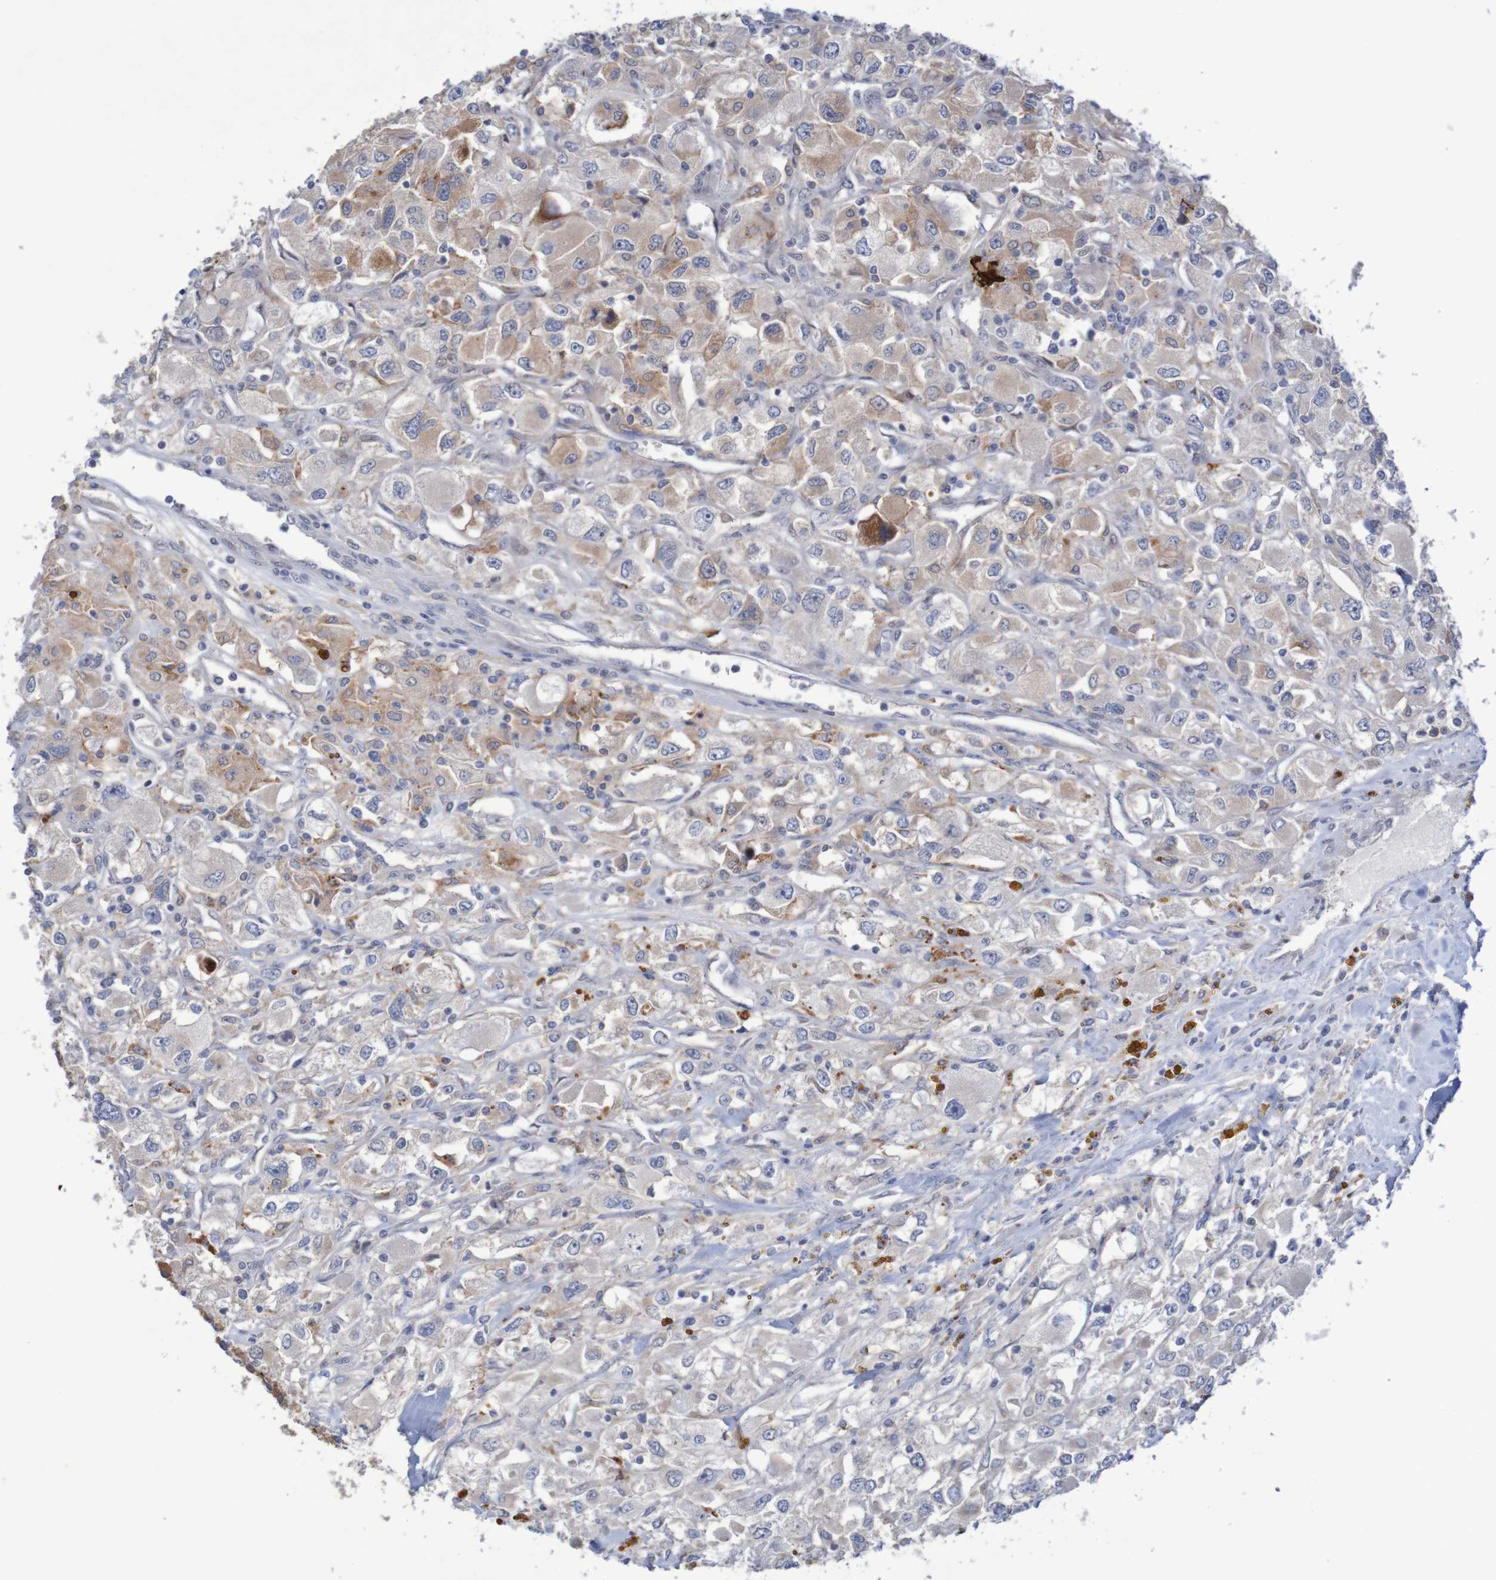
{"staining": {"intensity": "weak", "quantity": "25%-75%", "location": "cytoplasmic/membranous"}, "tissue": "renal cancer", "cell_type": "Tumor cells", "image_type": "cancer", "snomed": [{"axis": "morphology", "description": "Adenocarcinoma, NOS"}, {"axis": "topography", "description": "Kidney"}], "caption": "Renal adenocarcinoma stained for a protein (brown) displays weak cytoplasmic/membranous positive staining in approximately 25%-75% of tumor cells.", "gene": "FBP2", "patient": {"sex": "female", "age": 52}}